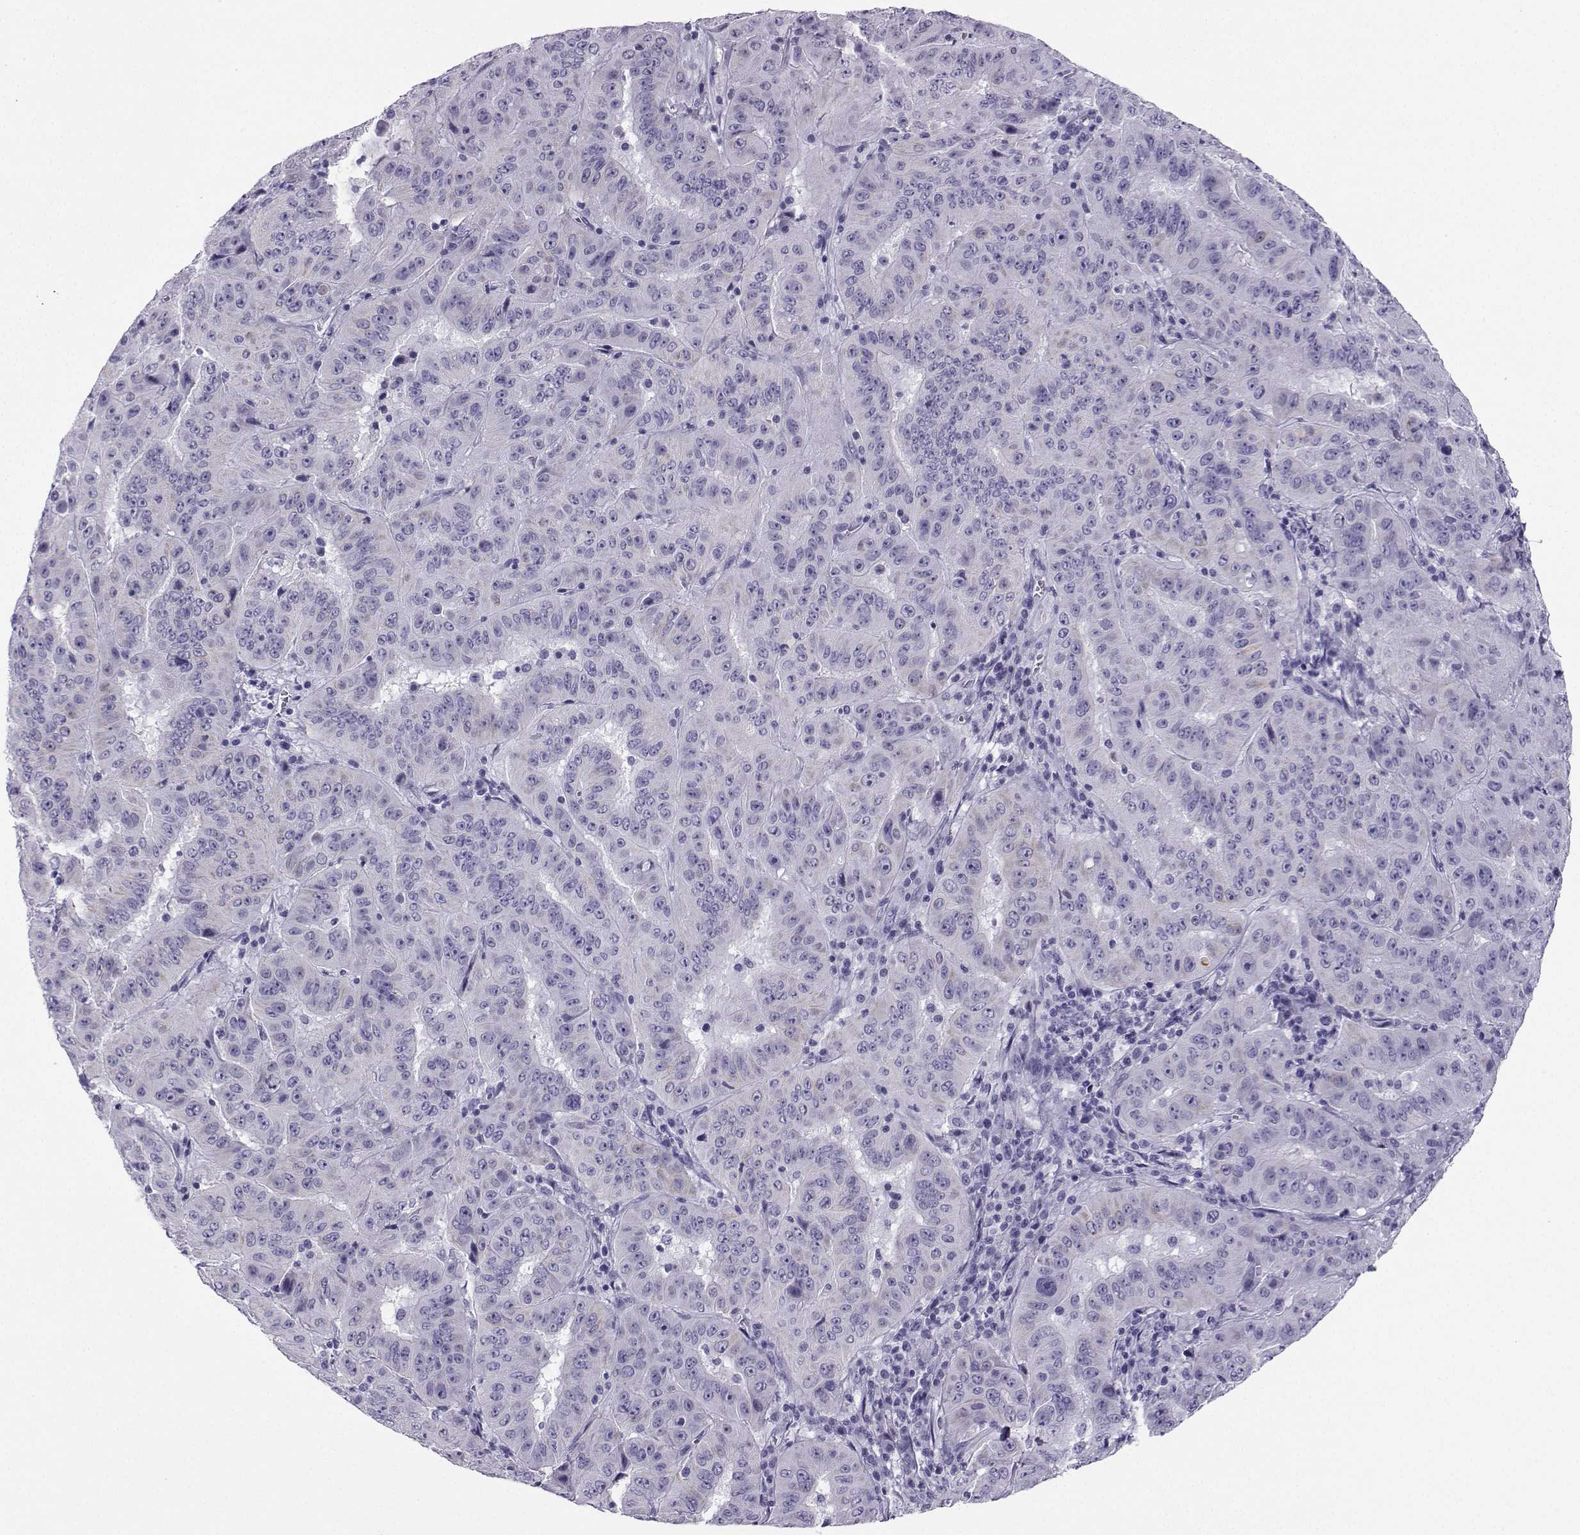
{"staining": {"intensity": "negative", "quantity": "none", "location": "none"}, "tissue": "pancreatic cancer", "cell_type": "Tumor cells", "image_type": "cancer", "snomed": [{"axis": "morphology", "description": "Adenocarcinoma, NOS"}, {"axis": "topography", "description": "Pancreas"}], "caption": "This is an immunohistochemistry image of pancreatic adenocarcinoma. There is no expression in tumor cells.", "gene": "NEFL", "patient": {"sex": "male", "age": 63}}